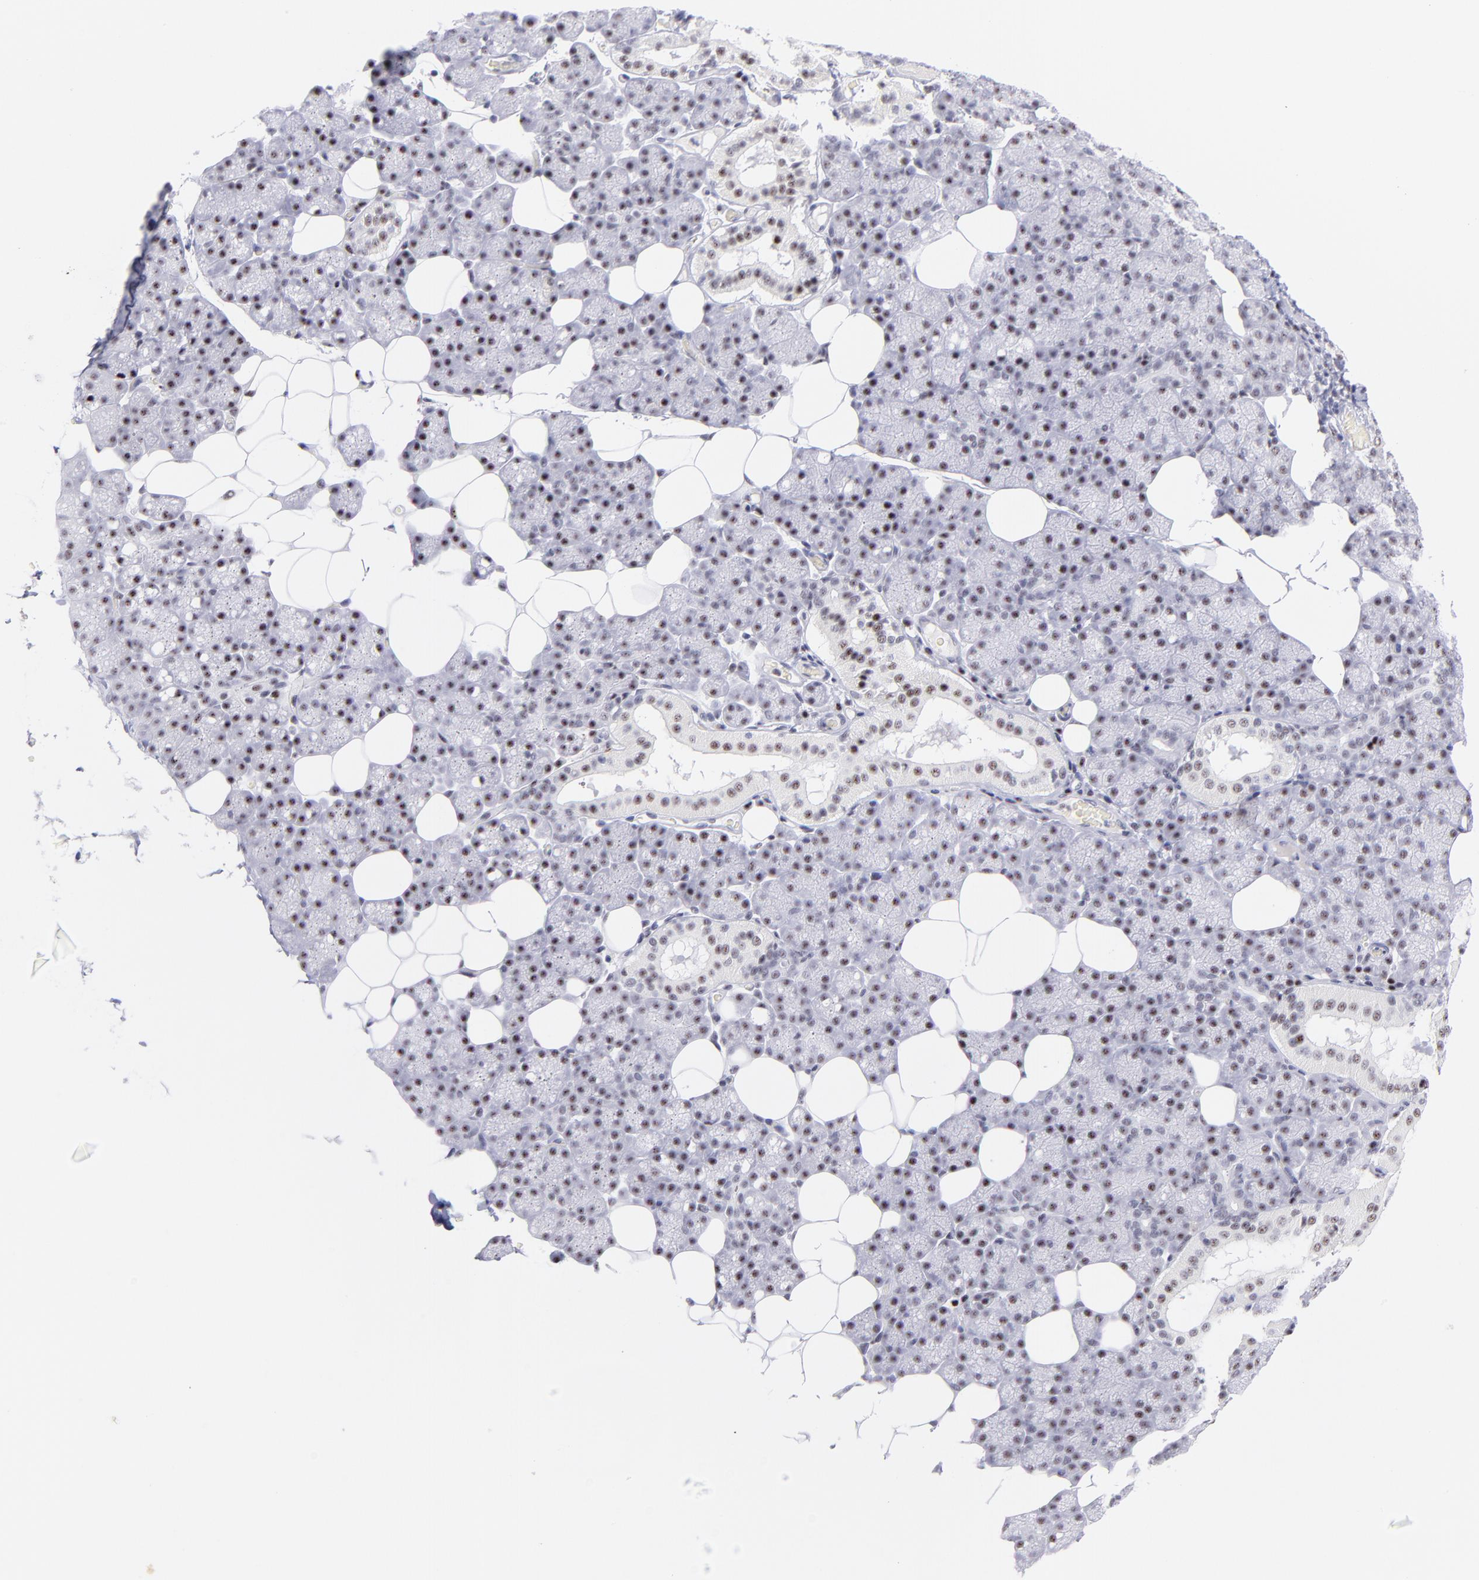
{"staining": {"intensity": "strong", "quantity": "25%-75%", "location": "nuclear"}, "tissue": "salivary gland", "cell_type": "Glandular cells", "image_type": "normal", "snomed": [{"axis": "morphology", "description": "Normal tissue, NOS"}, {"axis": "topography", "description": "Lymph node"}, {"axis": "topography", "description": "Salivary gland"}], "caption": "Immunohistochemistry photomicrograph of benign human salivary gland stained for a protein (brown), which demonstrates high levels of strong nuclear positivity in approximately 25%-75% of glandular cells.", "gene": "CDC25C", "patient": {"sex": "male", "age": 8}}